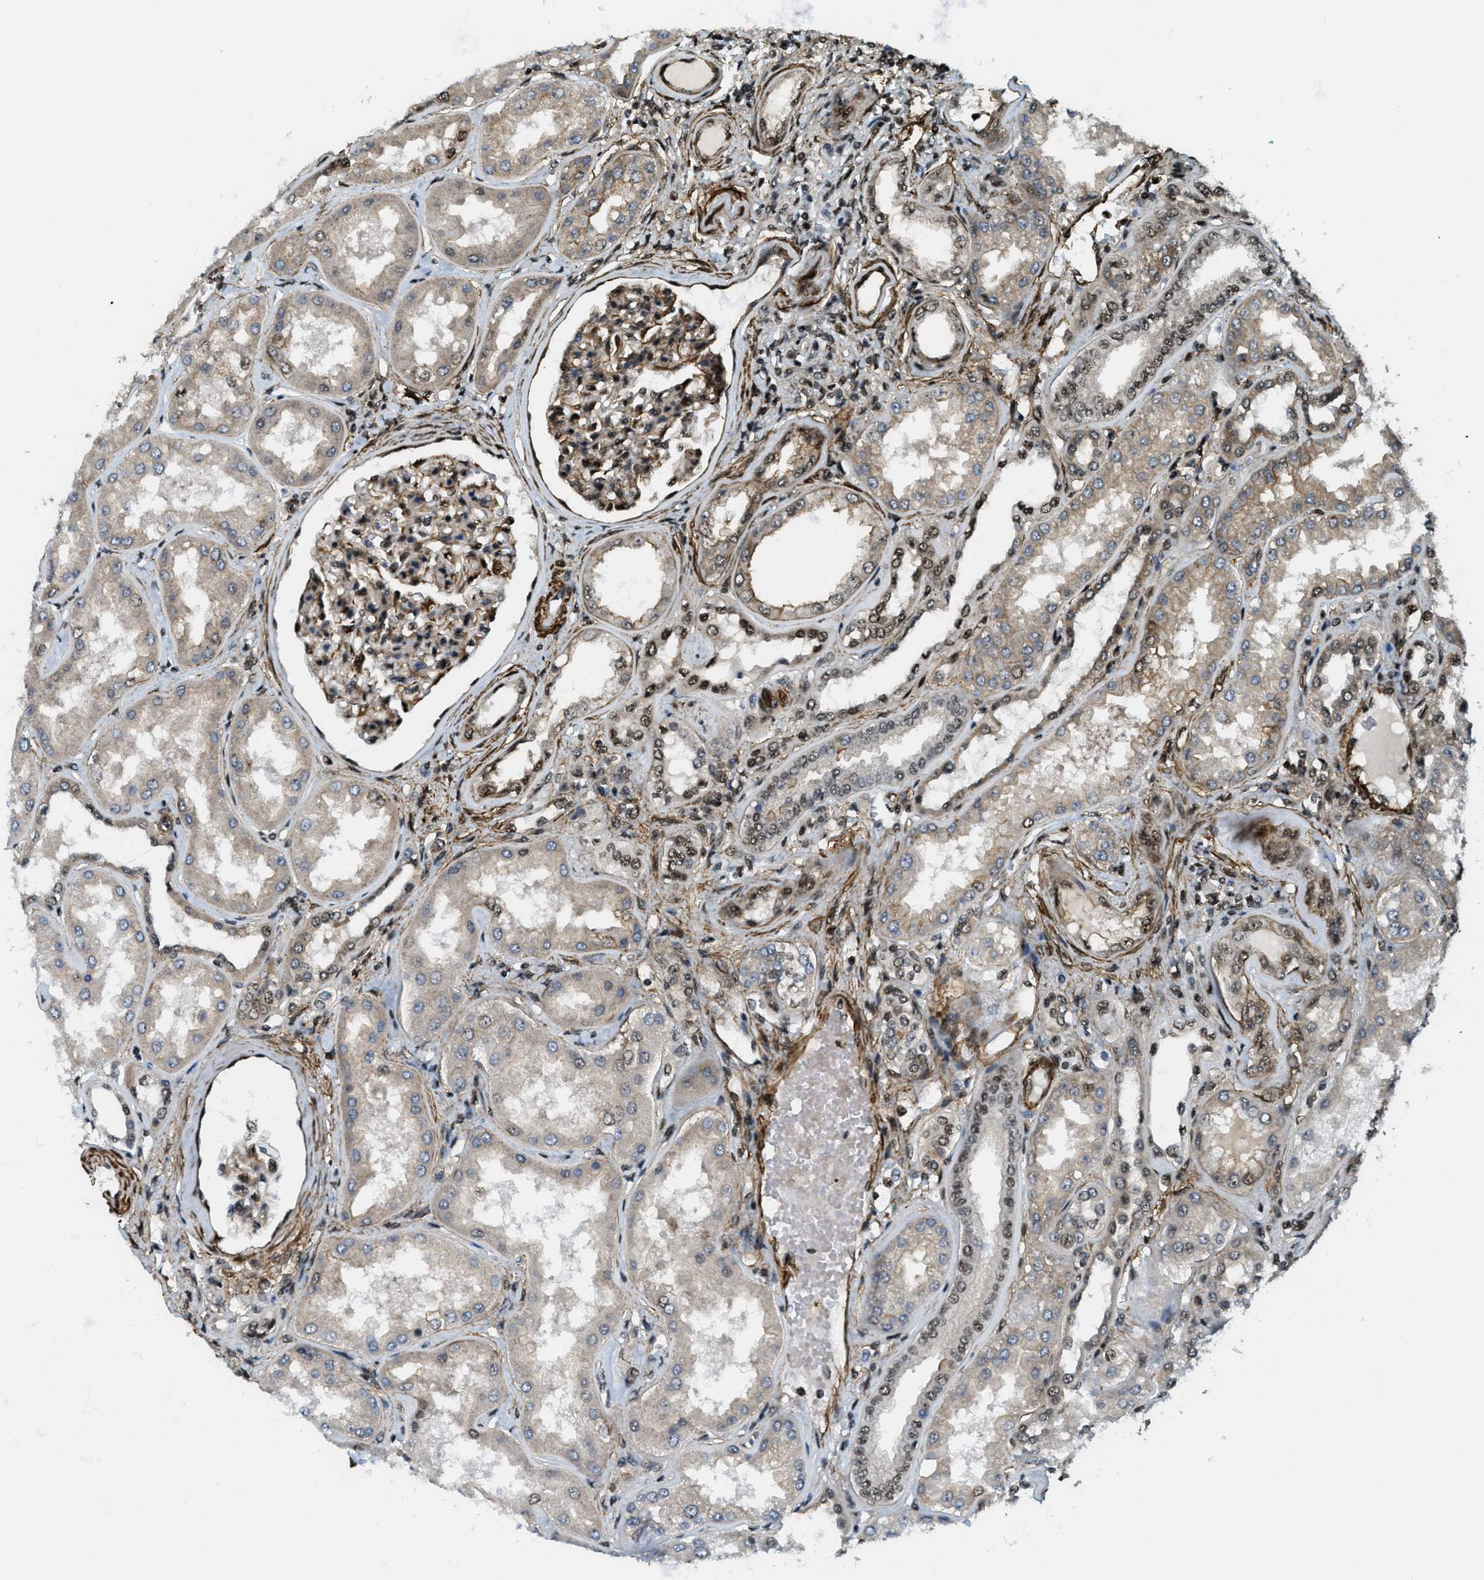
{"staining": {"intensity": "strong", "quantity": ">75%", "location": "cytoplasmic/membranous,nuclear"}, "tissue": "kidney", "cell_type": "Cells in glomeruli", "image_type": "normal", "snomed": [{"axis": "morphology", "description": "Normal tissue, NOS"}, {"axis": "topography", "description": "Kidney"}], "caption": "Benign kidney reveals strong cytoplasmic/membranous,nuclear expression in about >75% of cells in glomeruli, visualized by immunohistochemistry.", "gene": "CFAP36", "patient": {"sex": "female", "age": 56}}